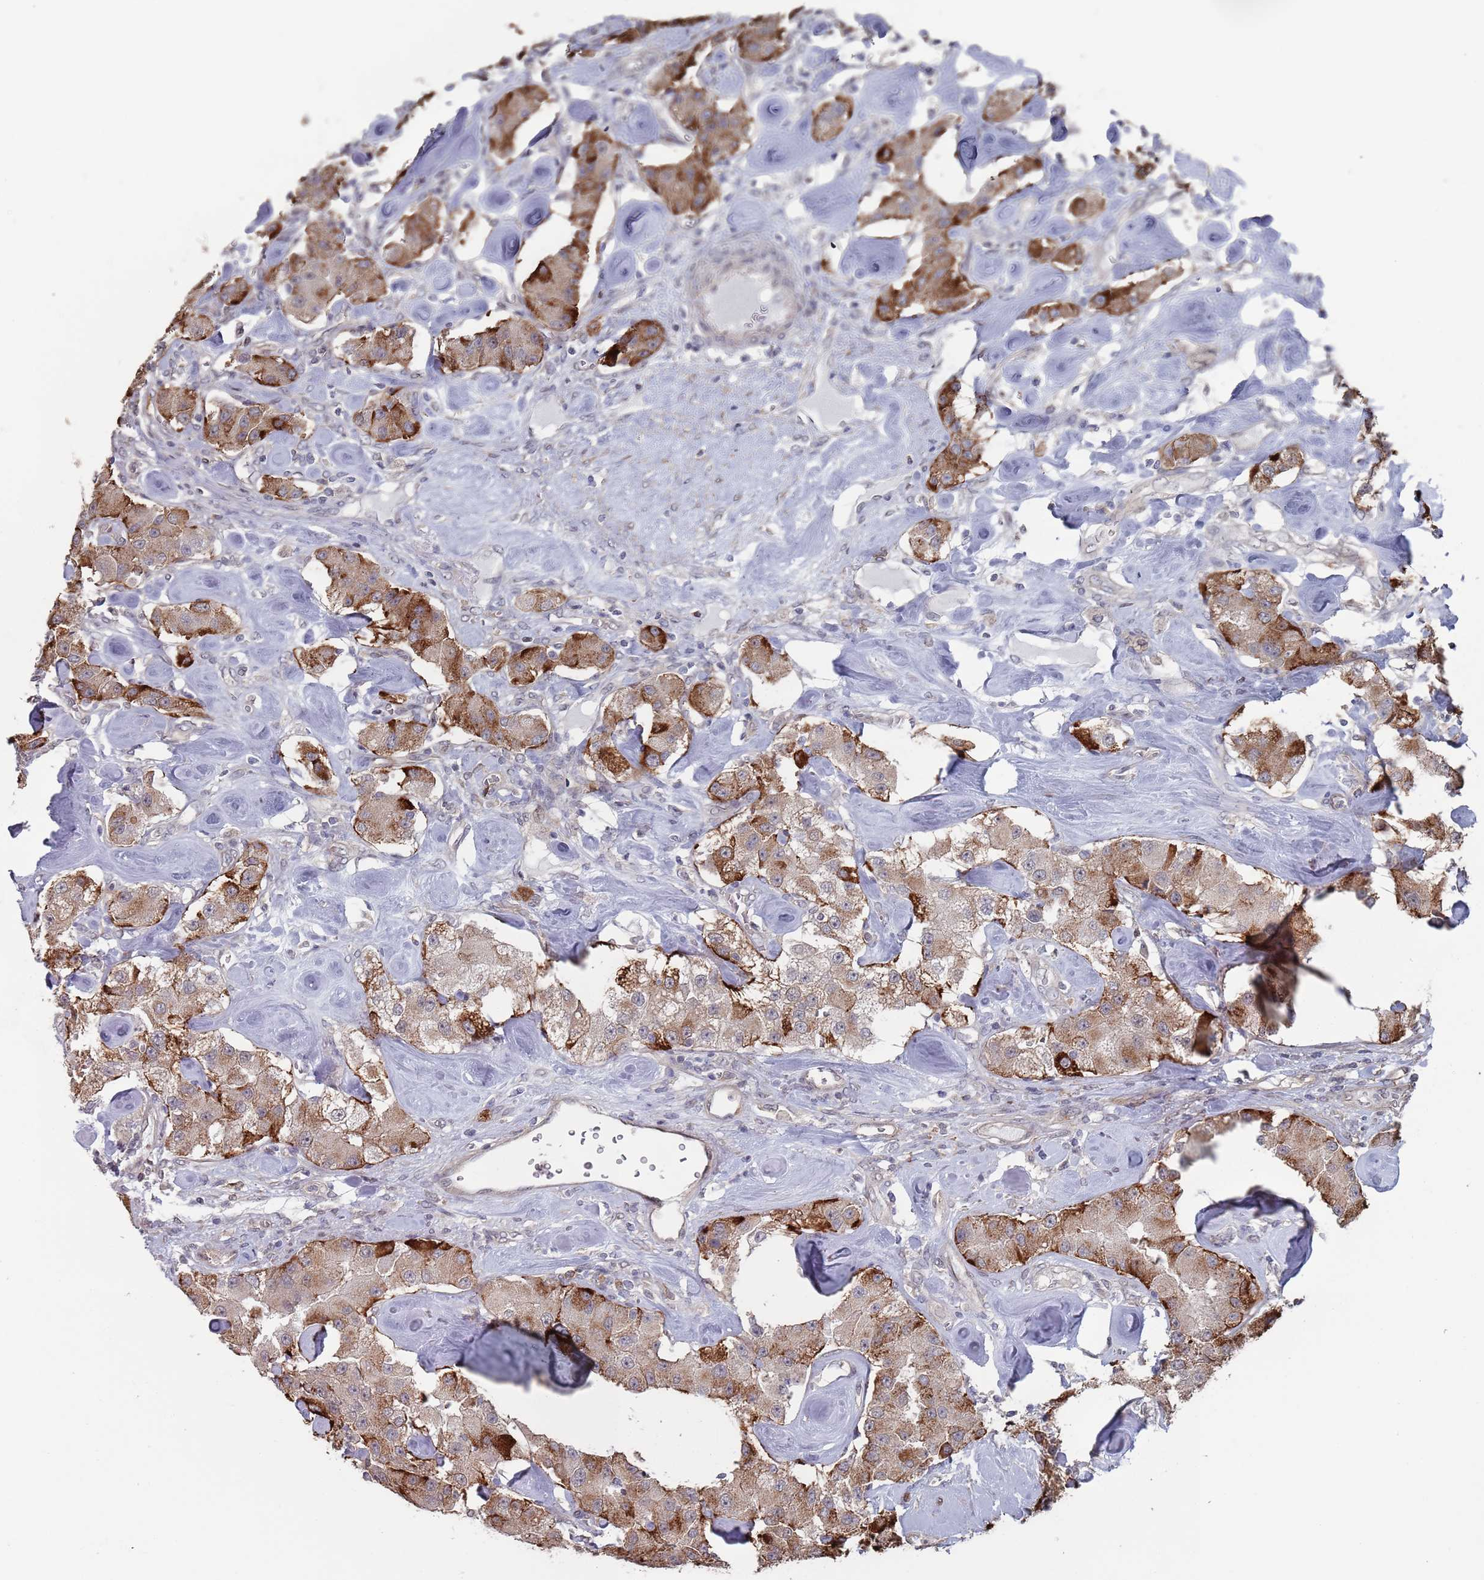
{"staining": {"intensity": "strong", "quantity": "25%-75%", "location": "cytoplasmic/membranous"}, "tissue": "carcinoid", "cell_type": "Tumor cells", "image_type": "cancer", "snomed": [{"axis": "morphology", "description": "Carcinoid, malignant, NOS"}, {"axis": "topography", "description": "Pancreas"}], "caption": "Carcinoid stained with DAB immunohistochemistry (IHC) displays high levels of strong cytoplasmic/membranous positivity in approximately 25%-75% of tumor cells.", "gene": "DGKD", "patient": {"sex": "male", "age": 41}}